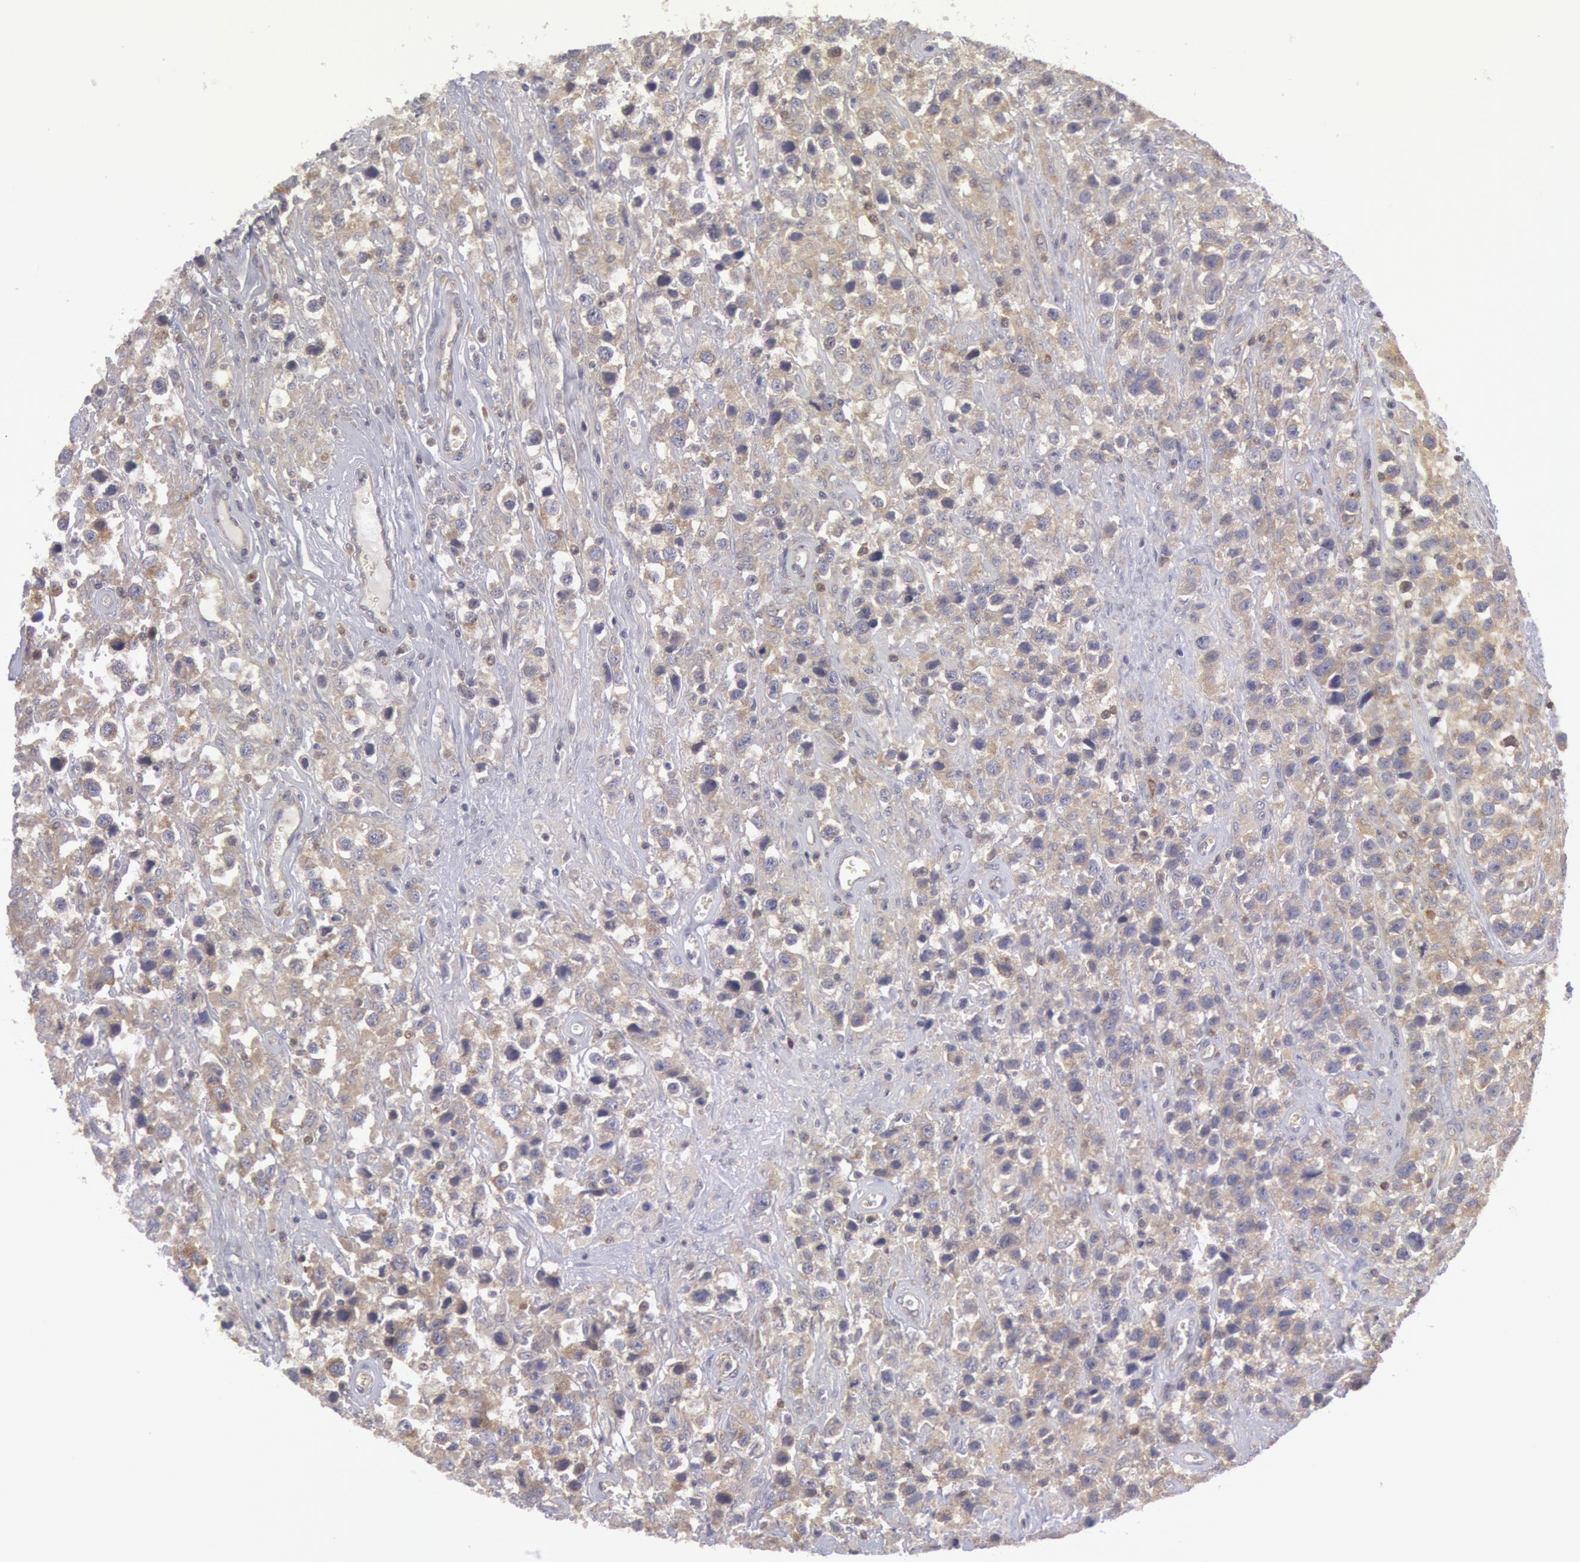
{"staining": {"intensity": "weak", "quantity": ">75%", "location": "cytoplasmic/membranous"}, "tissue": "testis cancer", "cell_type": "Tumor cells", "image_type": "cancer", "snomed": [{"axis": "morphology", "description": "Seminoma, NOS"}, {"axis": "topography", "description": "Testis"}], "caption": "Seminoma (testis) stained with IHC displays weak cytoplasmic/membranous expression in about >75% of tumor cells.", "gene": "IKBKB", "patient": {"sex": "male", "age": 43}}